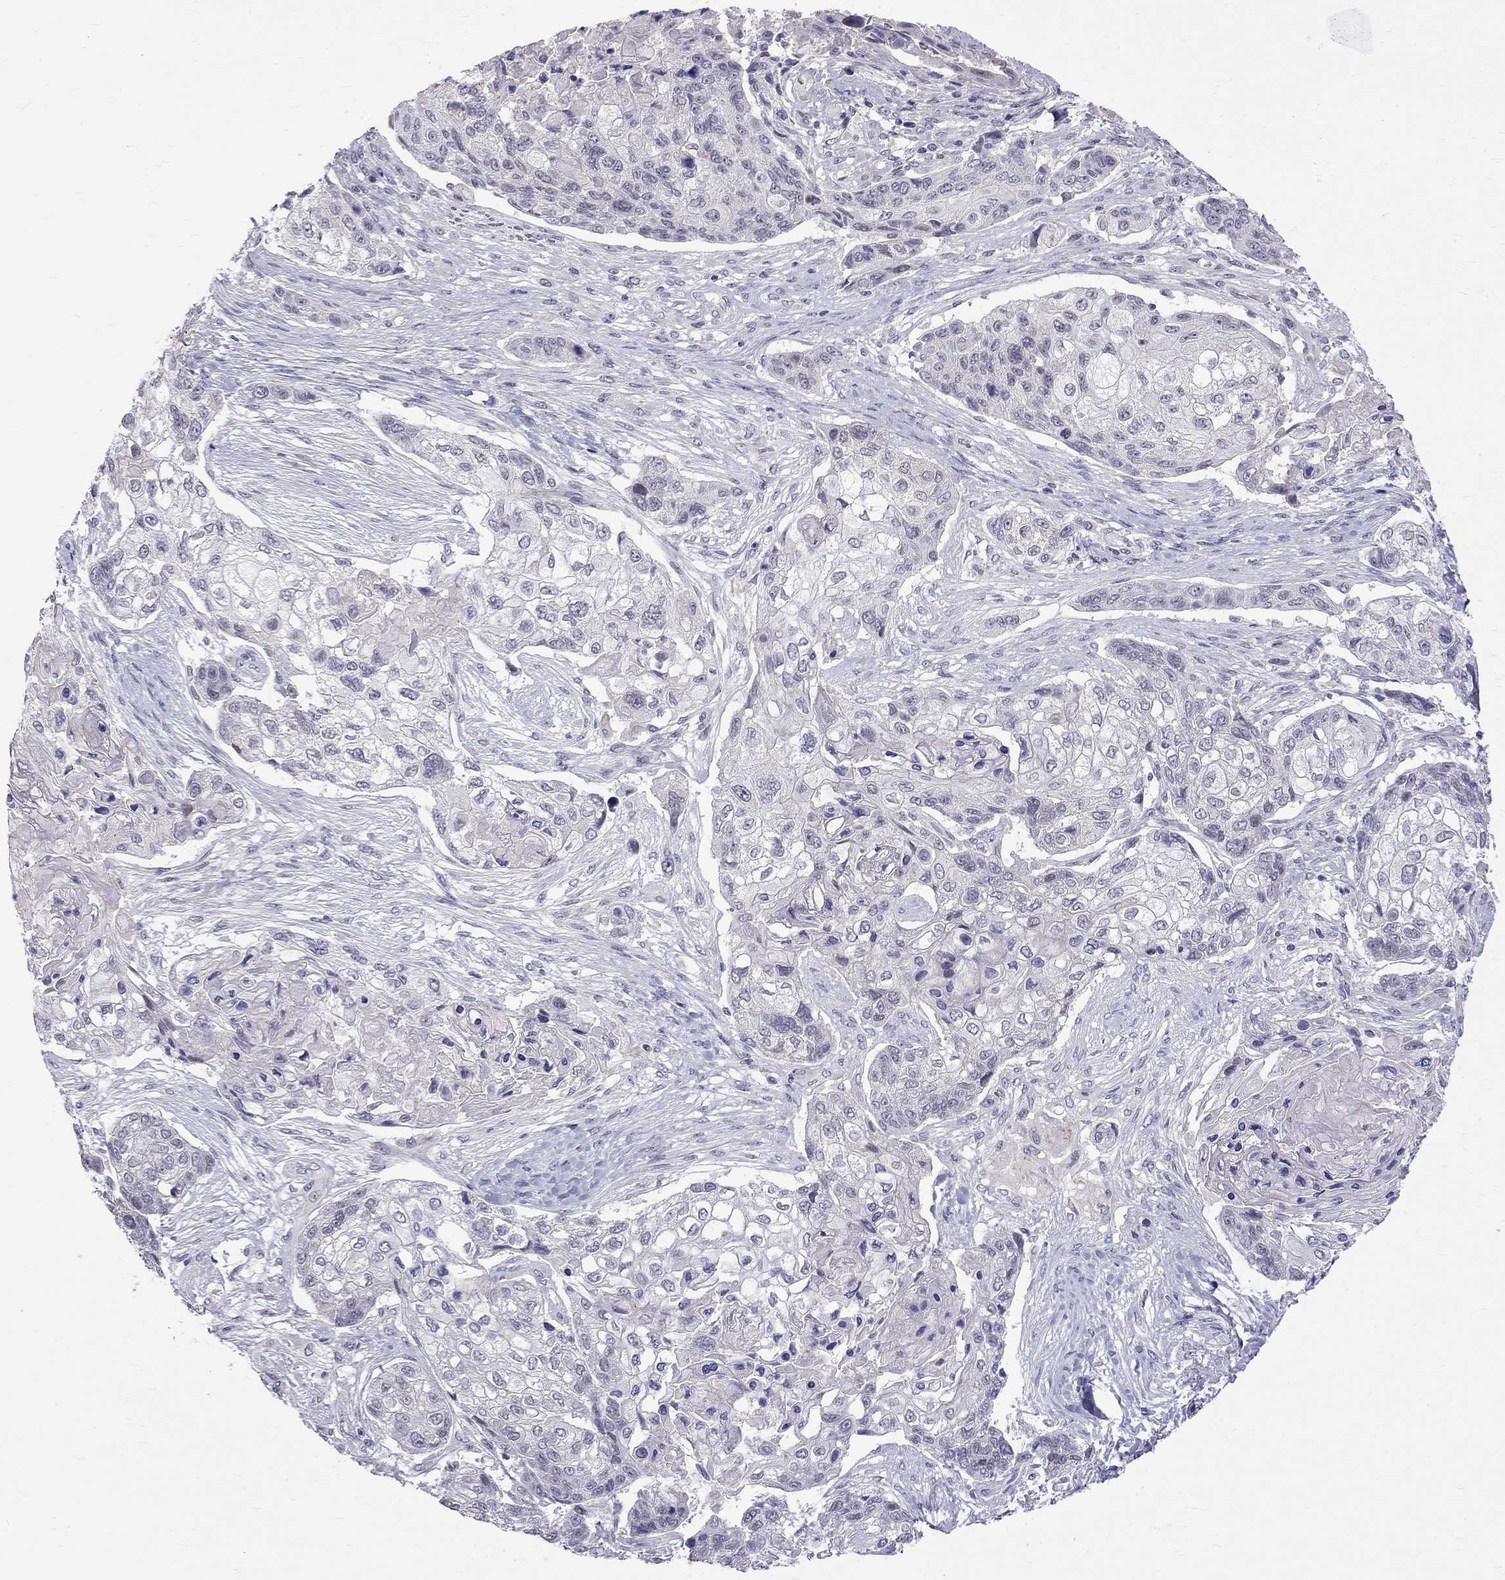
{"staining": {"intensity": "negative", "quantity": "none", "location": "none"}, "tissue": "lung cancer", "cell_type": "Tumor cells", "image_type": "cancer", "snomed": [{"axis": "morphology", "description": "Squamous cell carcinoma, NOS"}, {"axis": "topography", "description": "Lung"}], "caption": "Immunohistochemistry of lung cancer demonstrates no staining in tumor cells.", "gene": "RTL9", "patient": {"sex": "male", "age": 69}}